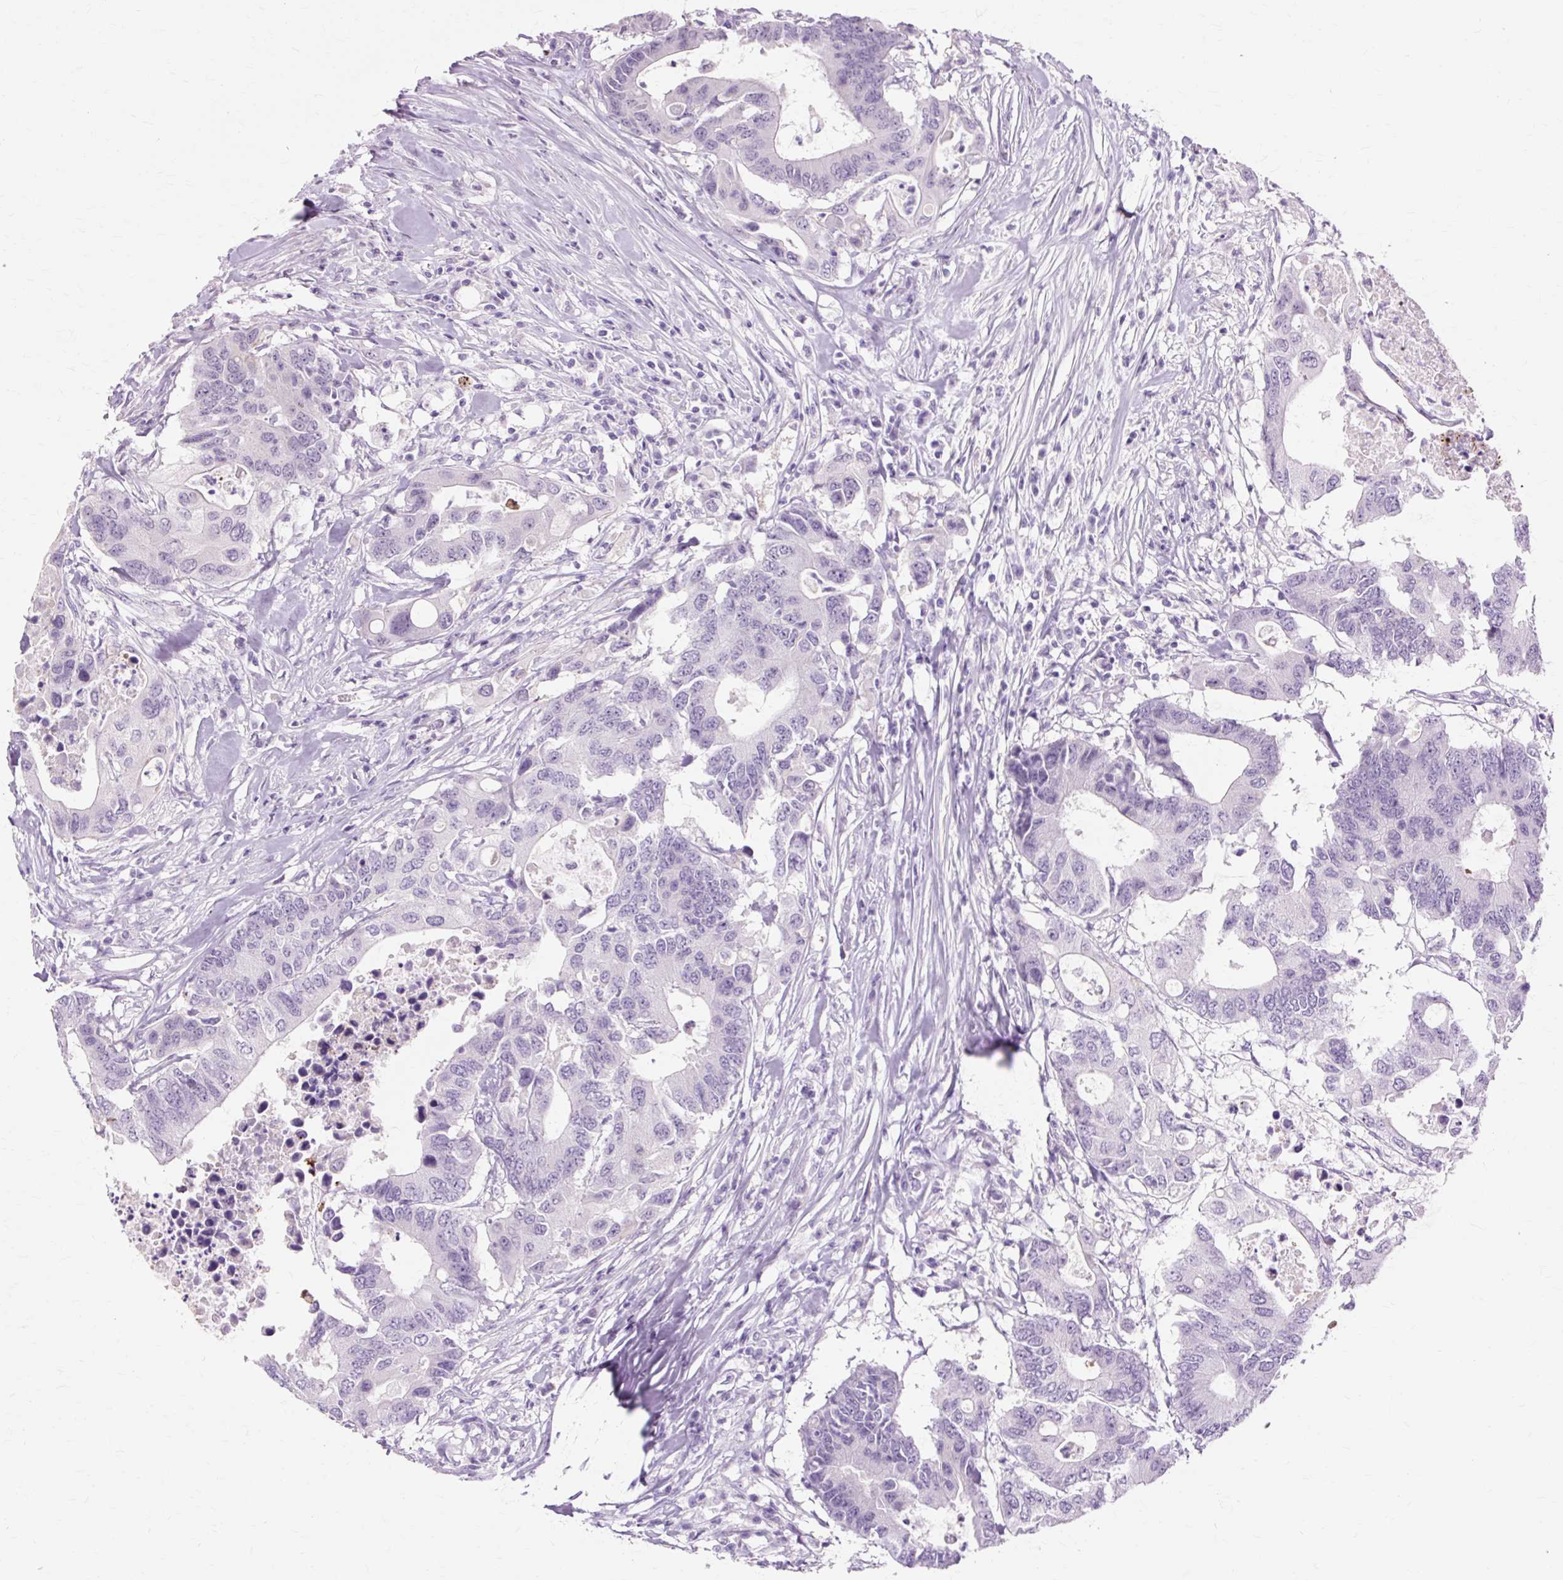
{"staining": {"intensity": "negative", "quantity": "none", "location": "none"}, "tissue": "colorectal cancer", "cell_type": "Tumor cells", "image_type": "cancer", "snomed": [{"axis": "morphology", "description": "Adenocarcinoma, NOS"}, {"axis": "topography", "description": "Colon"}], "caption": "High power microscopy image of an IHC image of colorectal adenocarcinoma, revealing no significant positivity in tumor cells. Brightfield microscopy of IHC stained with DAB (3,3'-diaminobenzidine) (brown) and hematoxylin (blue), captured at high magnification.", "gene": "IRX2", "patient": {"sex": "male", "age": 71}}